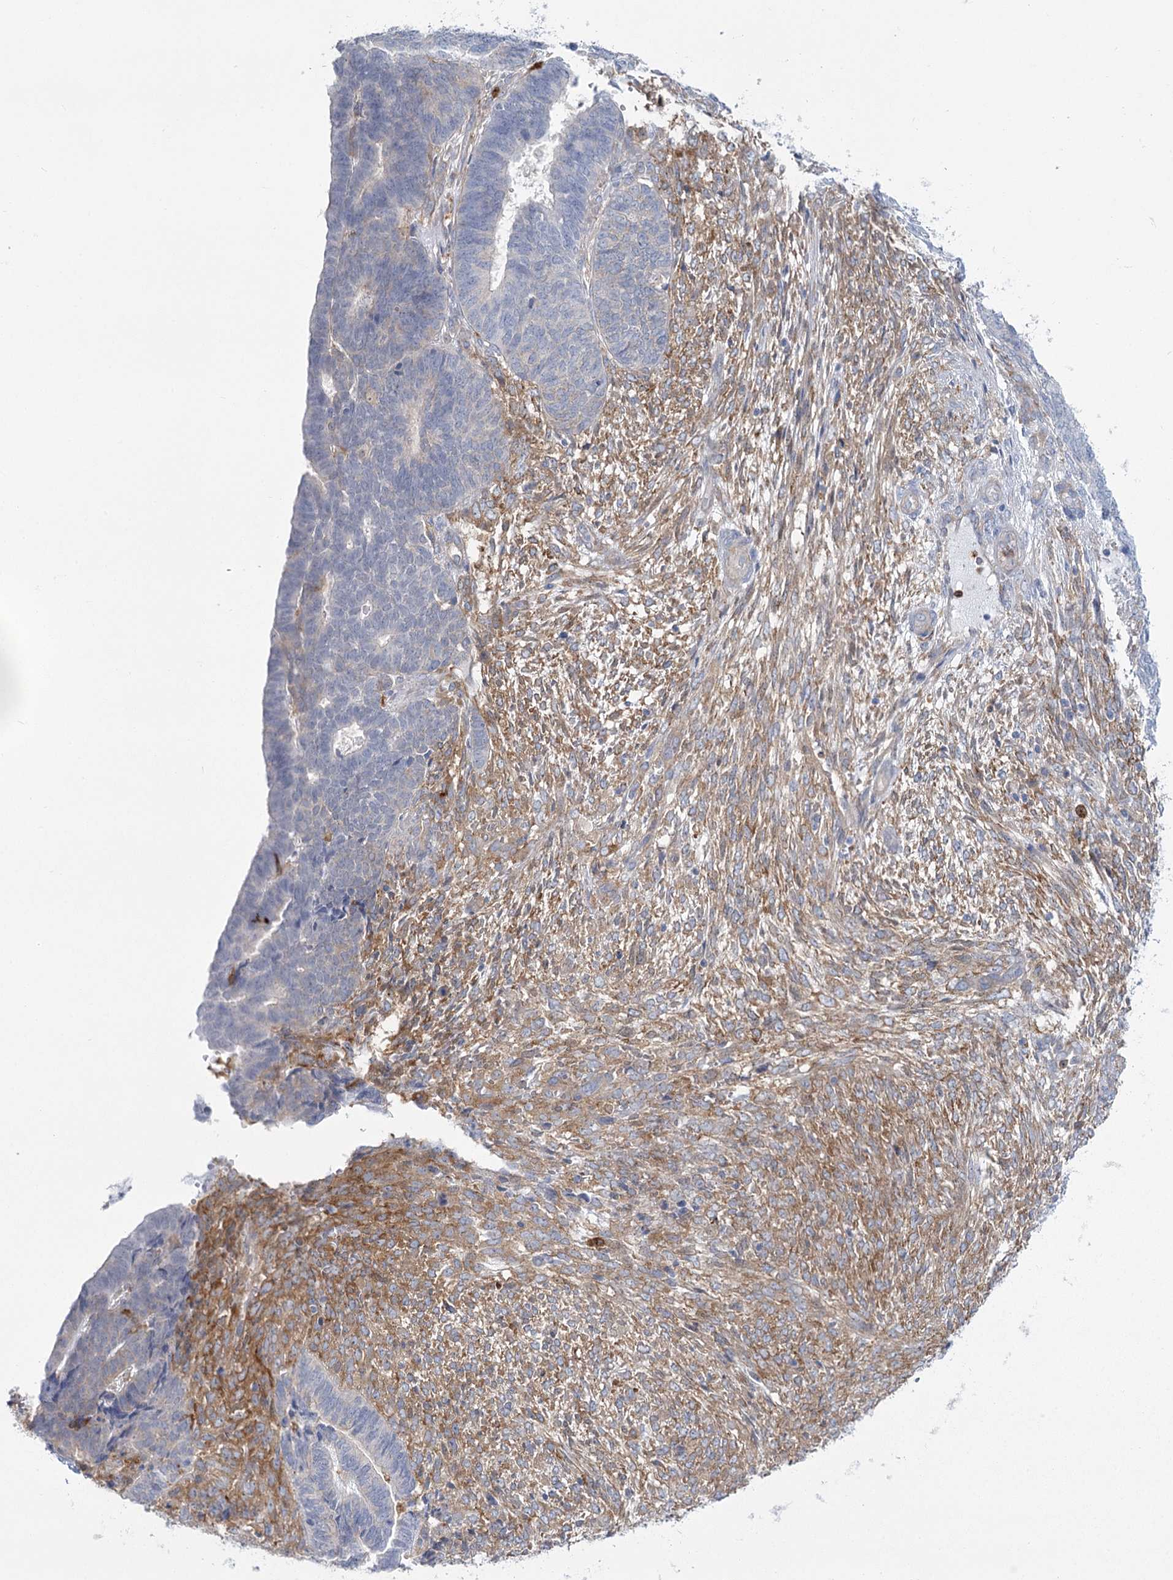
{"staining": {"intensity": "negative", "quantity": "none", "location": "none"}, "tissue": "endometrial cancer", "cell_type": "Tumor cells", "image_type": "cancer", "snomed": [{"axis": "morphology", "description": "Adenocarcinoma, NOS"}, {"axis": "topography", "description": "Endometrium"}], "caption": "Tumor cells show no significant expression in adenocarcinoma (endometrial).", "gene": "CCDC88A", "patient": {"sex": "female", "age": 70}}